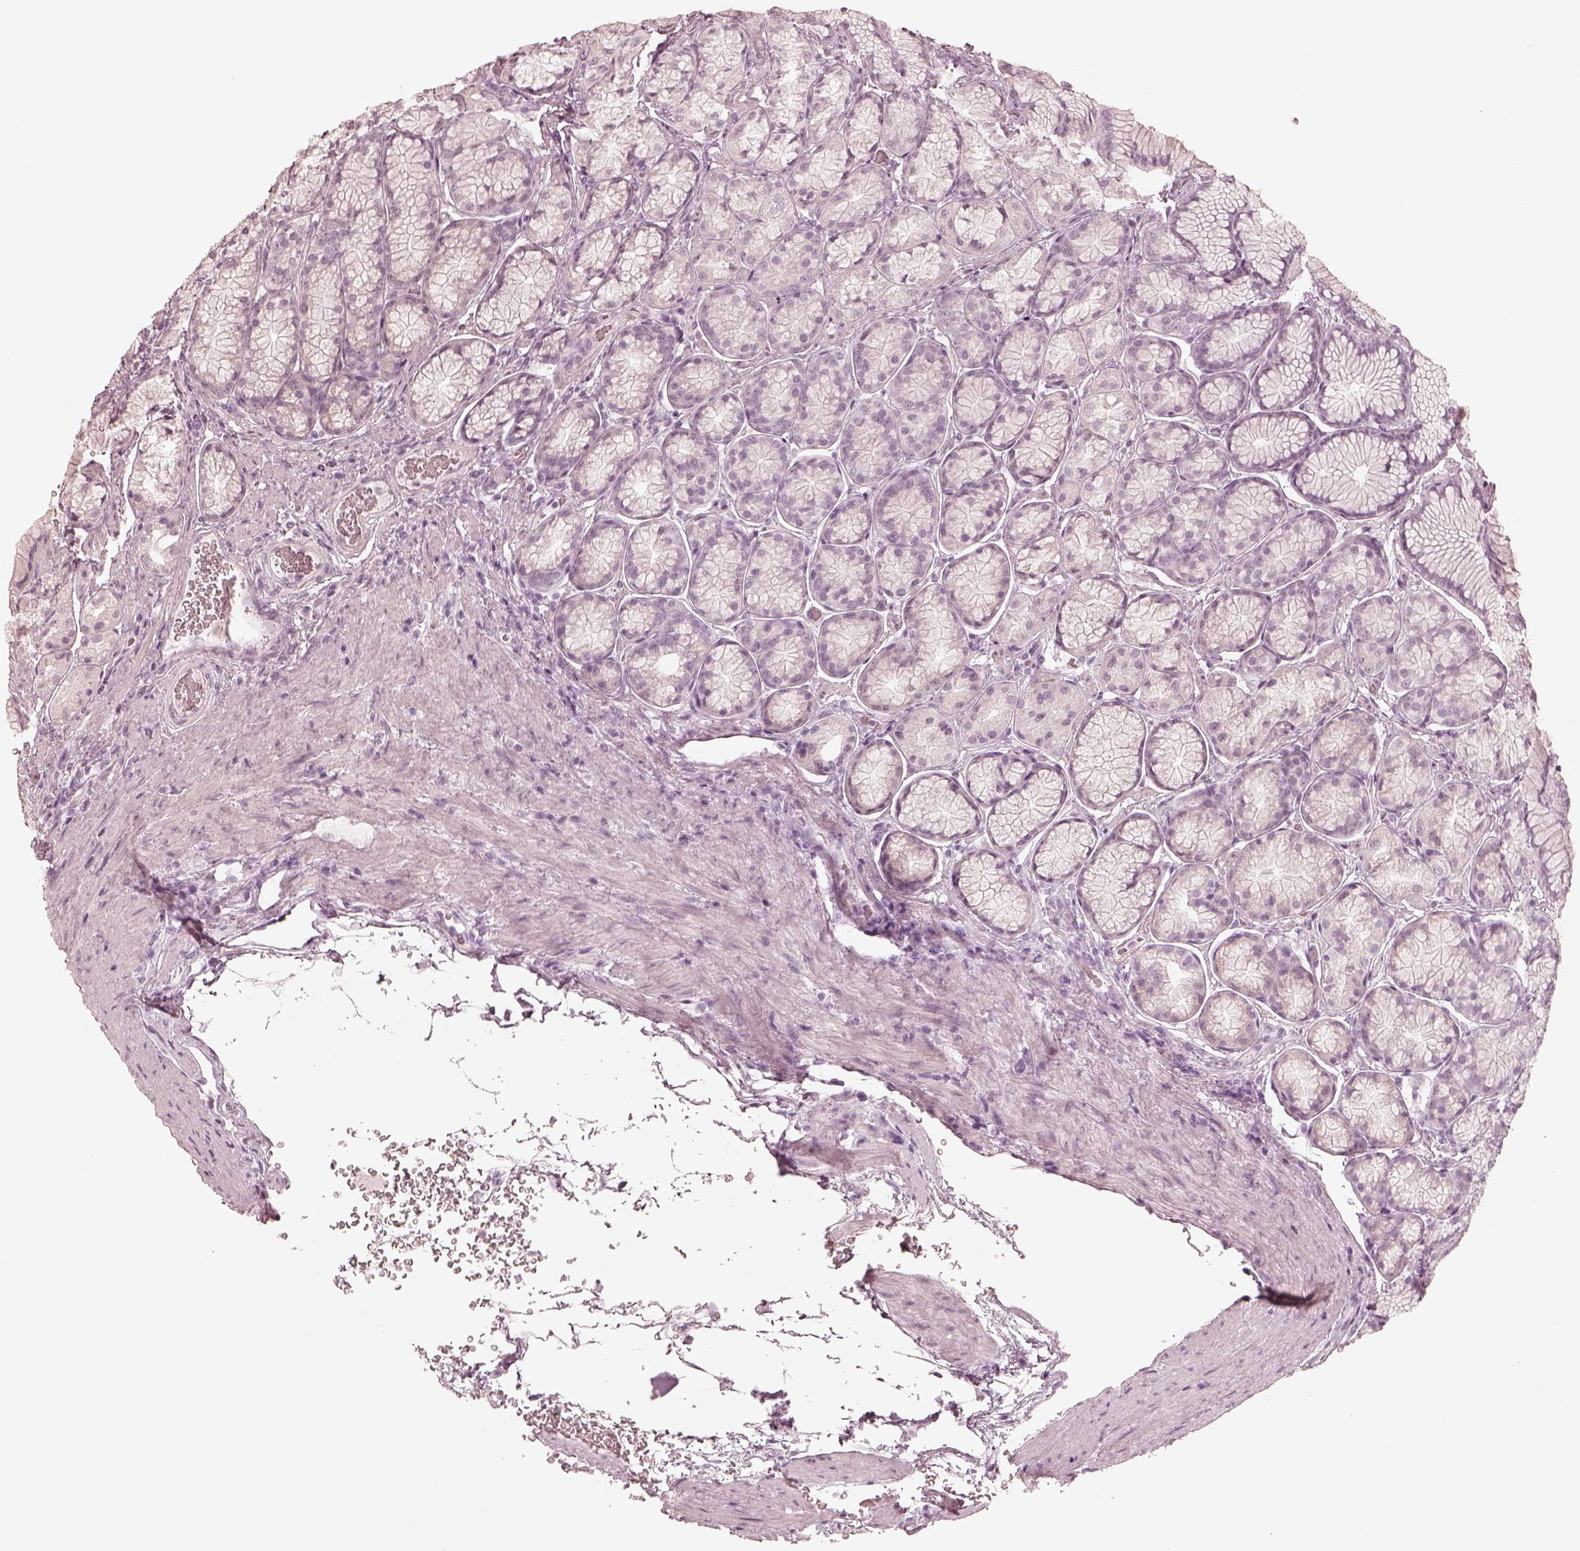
{"staining": {"intensity": "negative", "quantity": "none", "location": "none"}, "tissue": "stomach", "cell_type": "Glandular cells", "image_type": "normal", "snomed": [{"axis": "morphology", "description": "Normal tissue, NOS"}, {"axis": "morphology", "description": "Adenocarcinoma, NOS"}, {"axis": "morphology", "description": "Adenocarcinoma, High grade"}, {"axis": "topography", "description": "Stomach, upper"}, {"axis": "topography", "description": "Stomach"}], "caption": "IHC photomicrograph of normal human stomach stained for a protein (brown), which shows no staining in glandular cells. Nuclei are stained in blue.", "gene": "CALR3", "patient": {"sex": "female", "age": 65}}